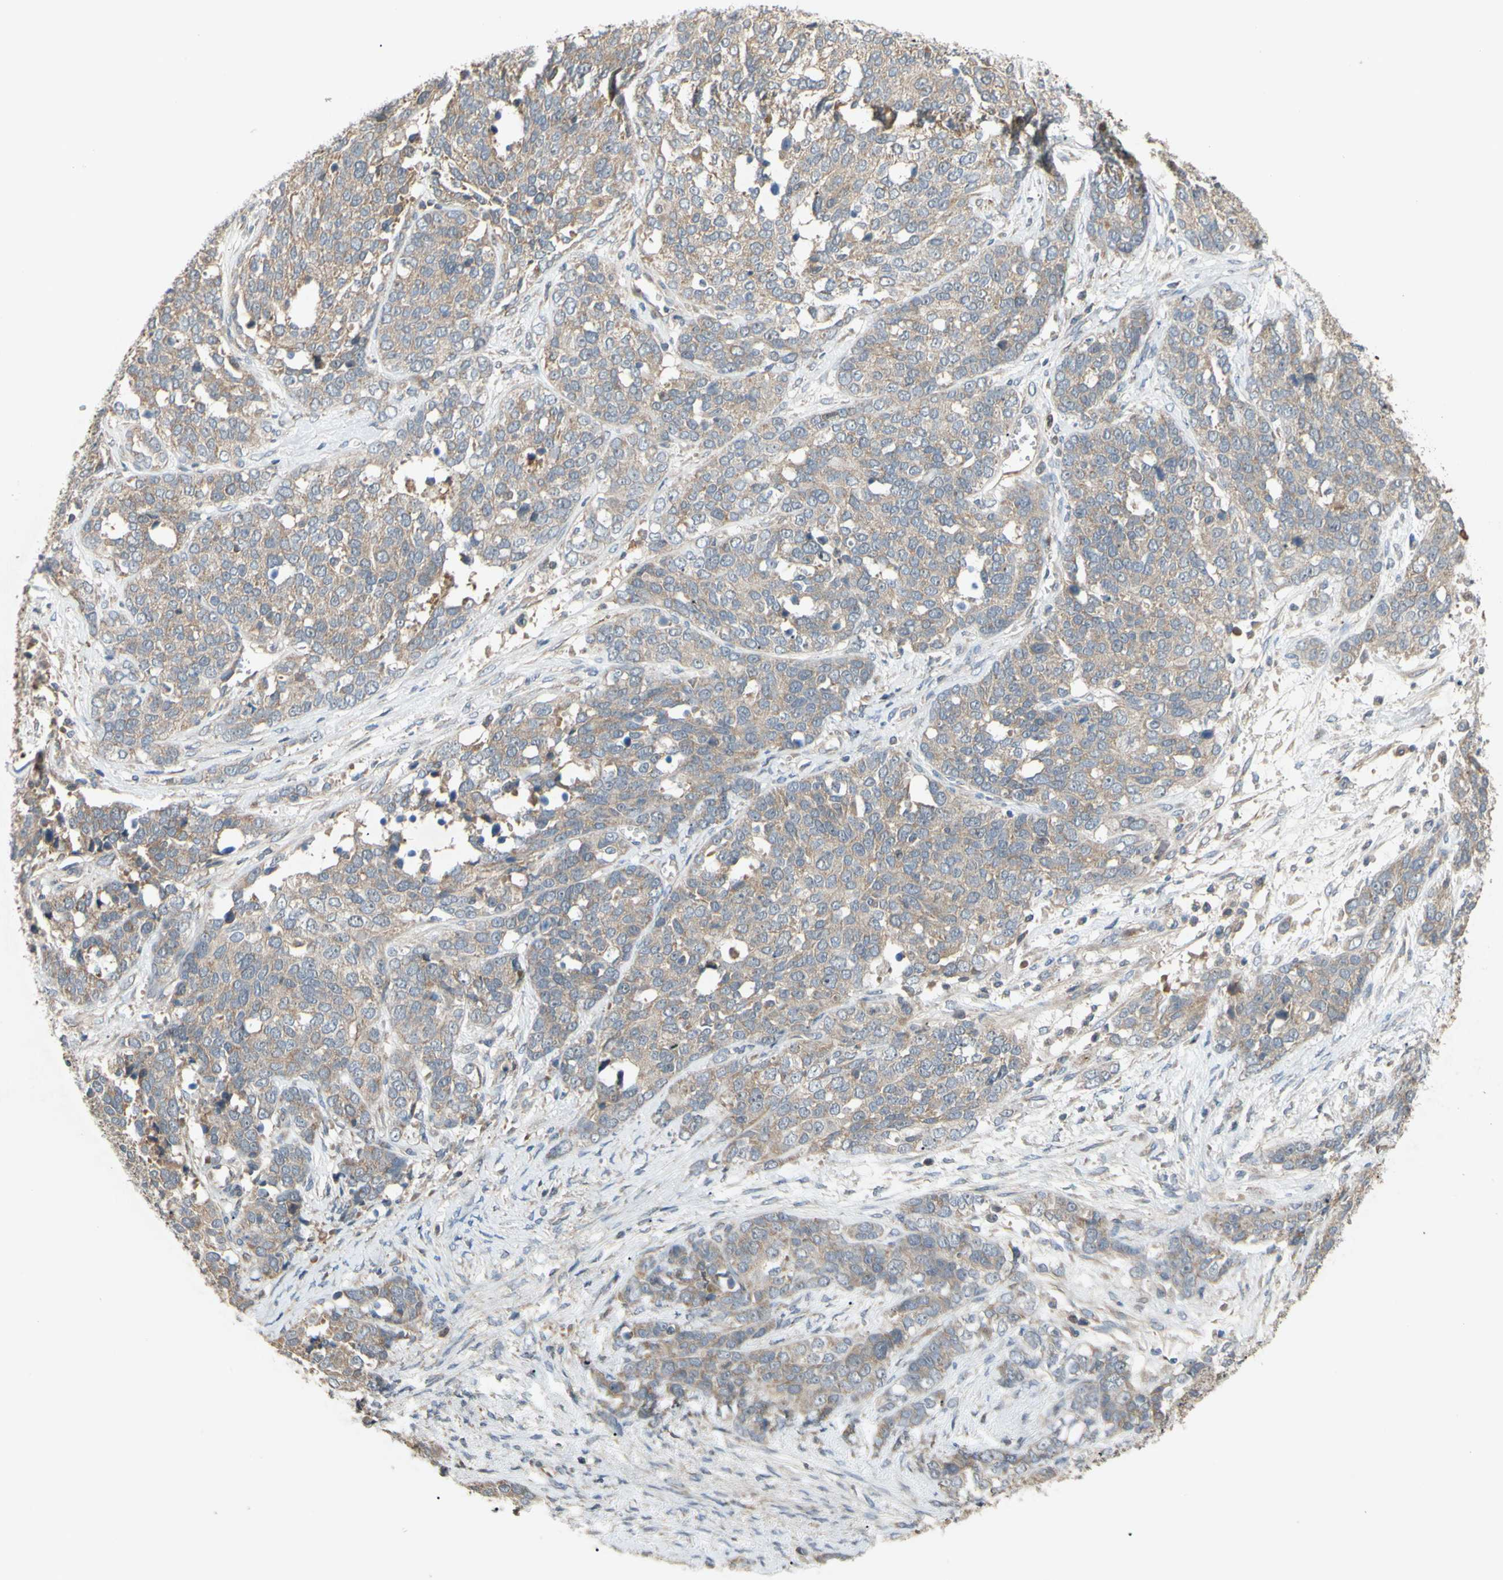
{"staining": {"intensity": "moderate", "quantity": "<25%", "location": "cytoplasmic/membranous"}, "tissue": "ovarian cancer", "cell_type": "Tumor cells", "image_type": "cancer", "snomed": [{"axis": "morphology", "description": "Cystadenocarcinoma, serous, NOS"}, {"axis": "topography", "description": "Ovary"}], "caption": "Serous cystadenocarcinoma (ovarian) stained with a protein marker exhibits moderate staining in tumor cells.", "gene": "PARD6A", "patient": {"sex": "female", "age": 44}}